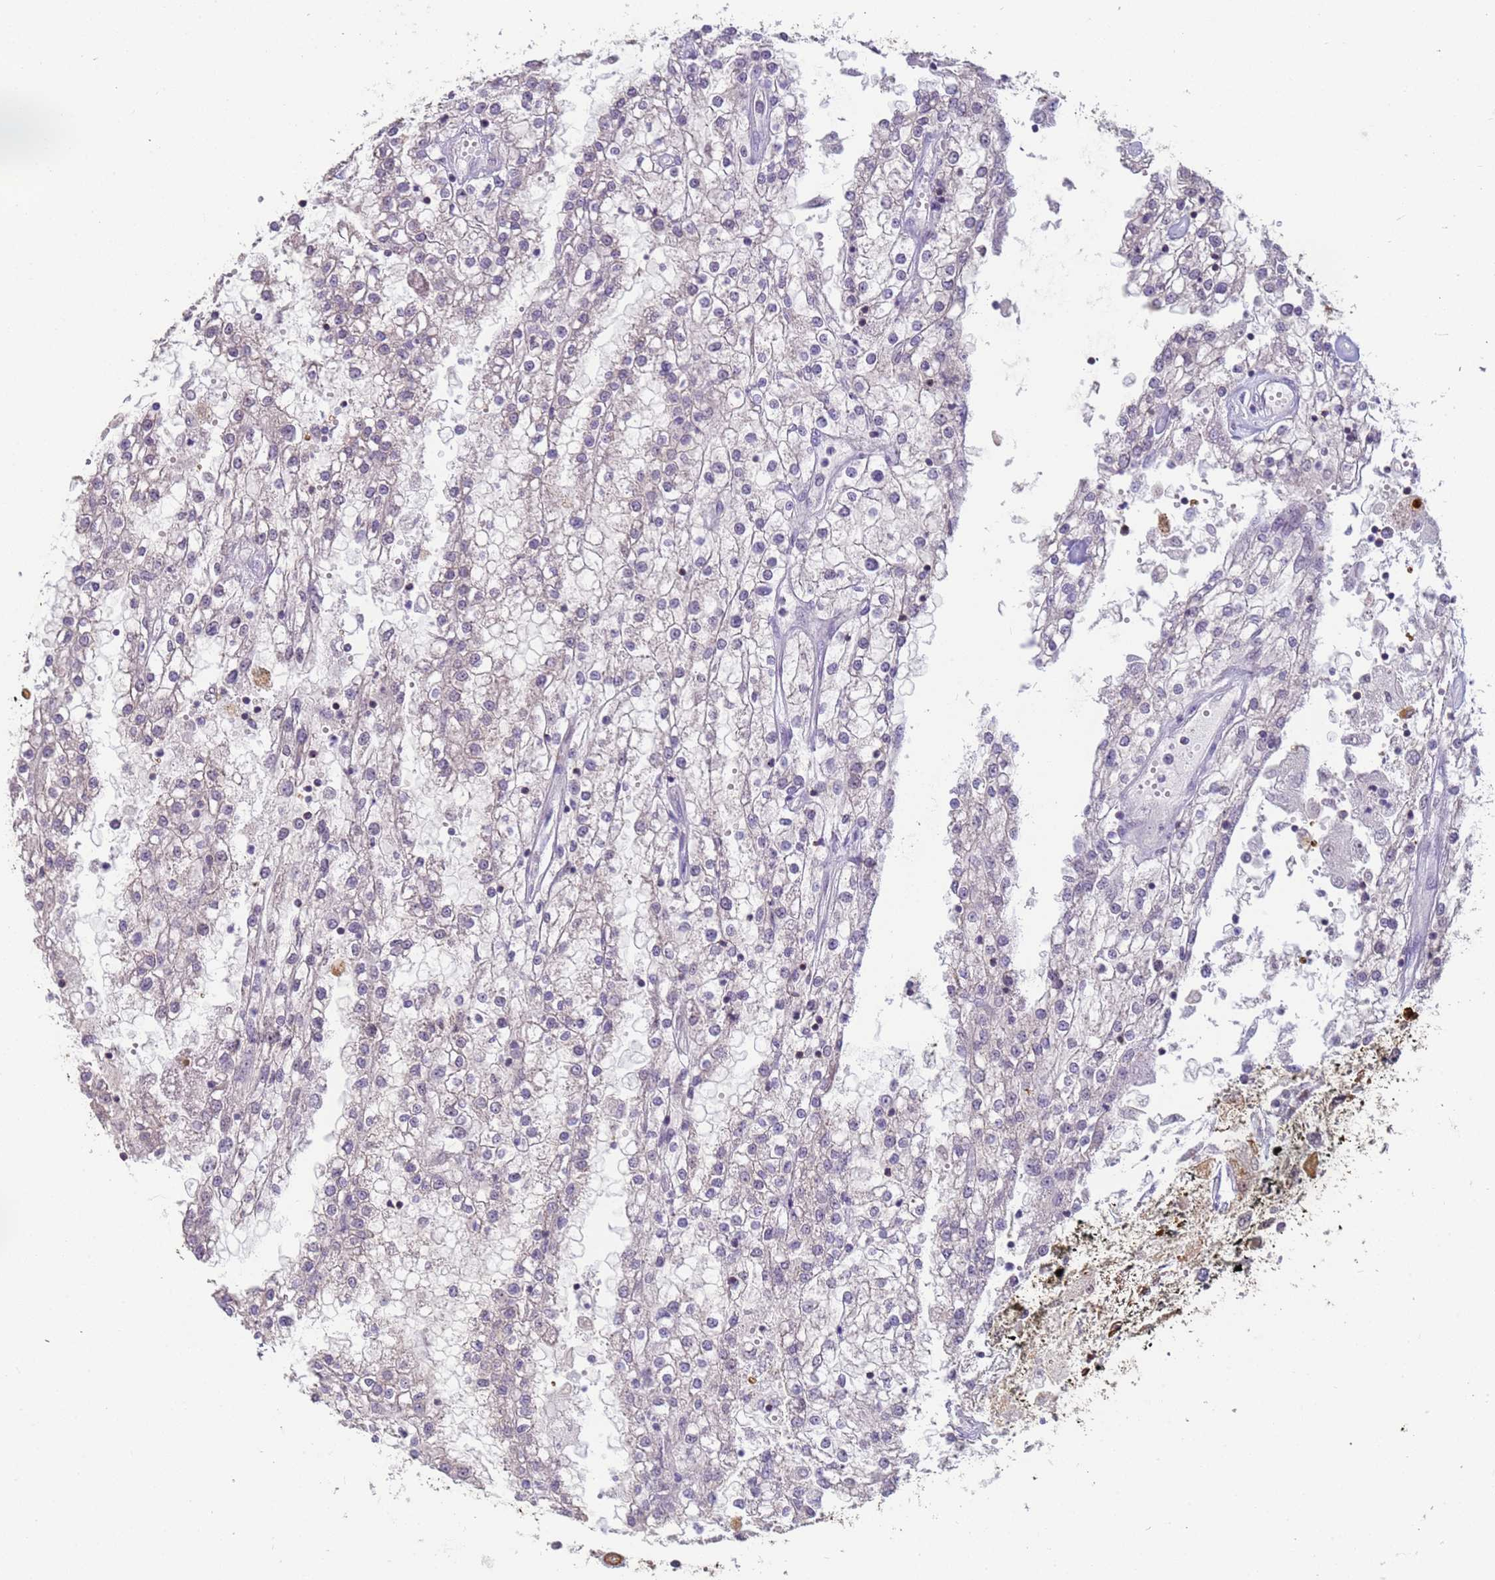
{"staining": {"intensity": "negative", "quantity": "none", "location": "none"}, "tissue": "renal cancer", "cell_type": "Tumor cells", "image_type": "cancer", "snomed": [{"axis": "morphology", "description": "Adenocarcinoma, NOS"}, {"axis": "topography", "description": "Kidney"}], "caption": "An IHC histopathology image of renal cancer is shown. There is no staining in tumor cells of renal cancer.", "gene": "VWA3A", "patient": {"sex": "female", "age": 52}}